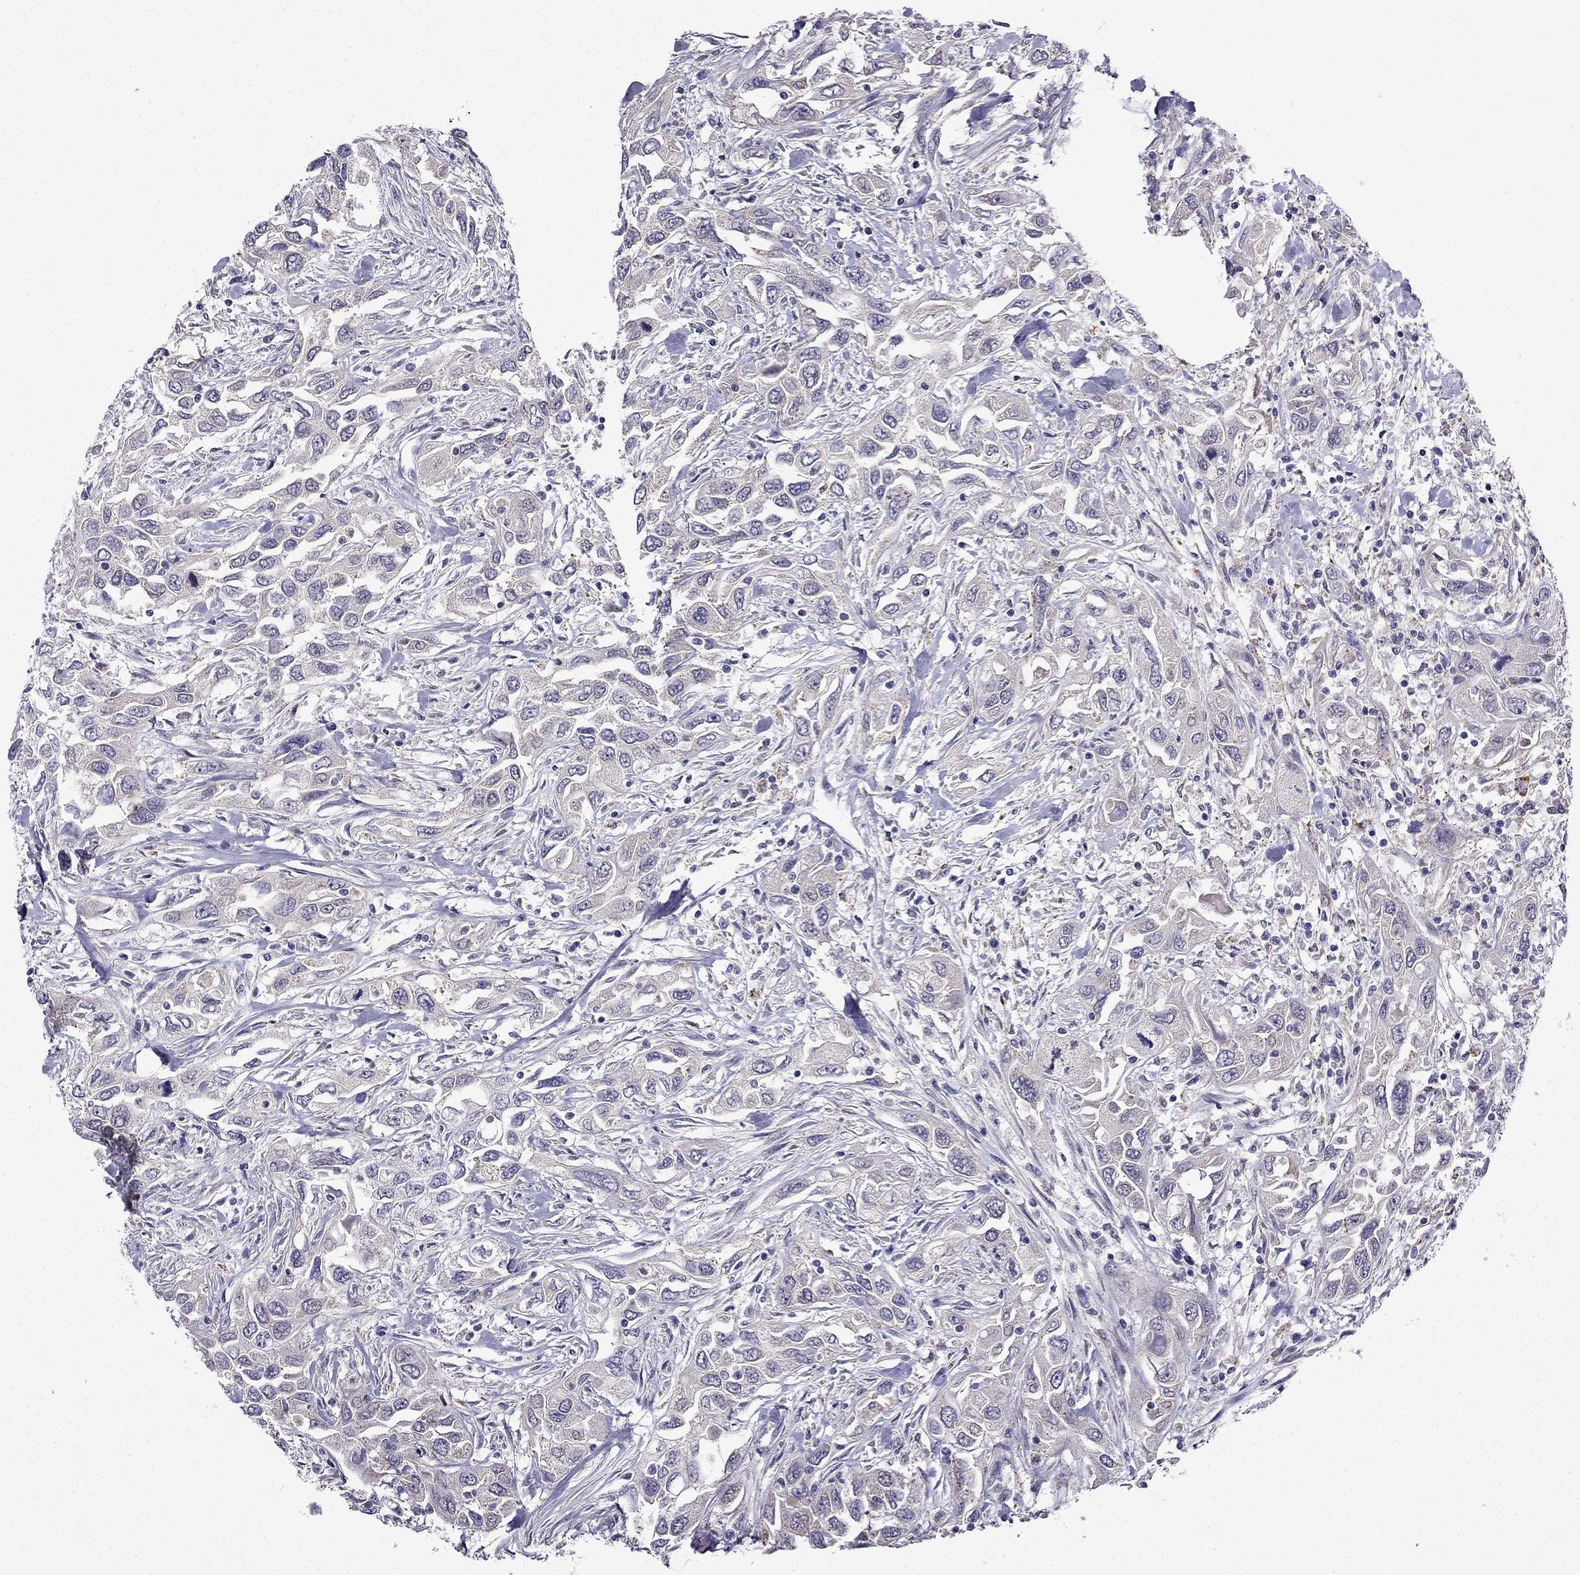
{"staining": {"intensity": "negative", "quantity": "none", "location": "none"}, "tissue": "urothelial cancer", "cell_type": "Tumor cells", "image_type": "cancer", "snomed": [{"axis": "morphology", "description": "Urothelial carcinoma, High grade"}, {"axis": "topography", "description": "Urinary bladder"}], "caption": "An immunohistochemistry image of high-grade urothelial carcinoma is shown. There is no staining in tumor cells of high-grade urothelial carcinoma. (DAB IHC with hematoxylin counter stain).", "gene": "PI16", "patient": {"sex": "male", "age": 76}}